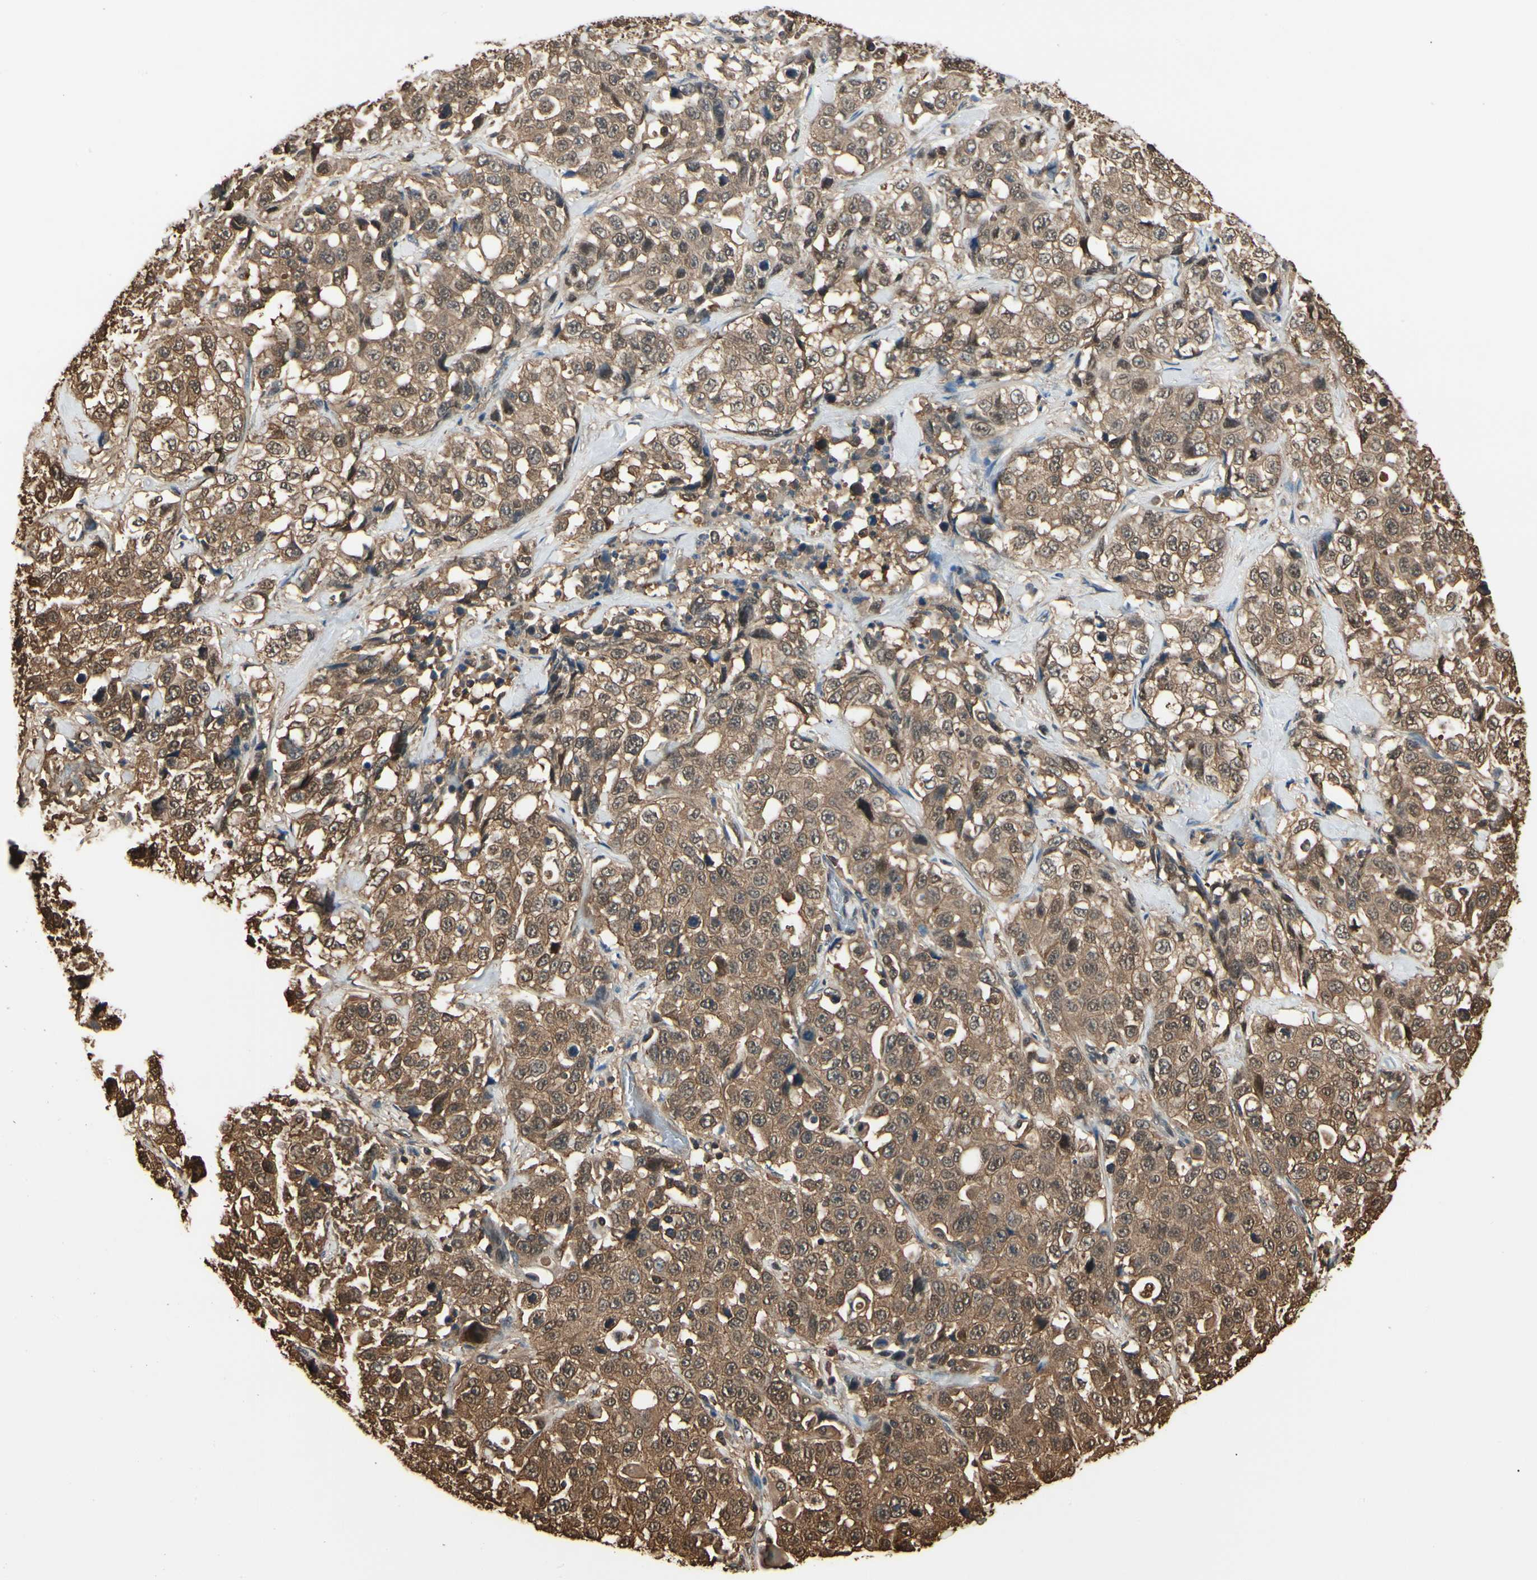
{"staining": {"intensity": "moderate", "quantity": ">75%", "location": "cytoplasmic/membranous"}, "tissue": "stomach cancer", "cell_type": "Tumor cells", "image_type": "cancer", "snomed": [{"axis": "morphology", "description": "Normal tissue, NOS"}, {"axis": "morphology", "description": "Adenocarcinoma, NOS"}, {"axis": "topography", "description": "Stomach"}], "caption": "A brown stain highlights moderate cytoplasmic/membranous staining of a protein in human stomach cancer tumor cells.", "gene": "YWHAE", "patient": {"sex": "male", "age": 48}}